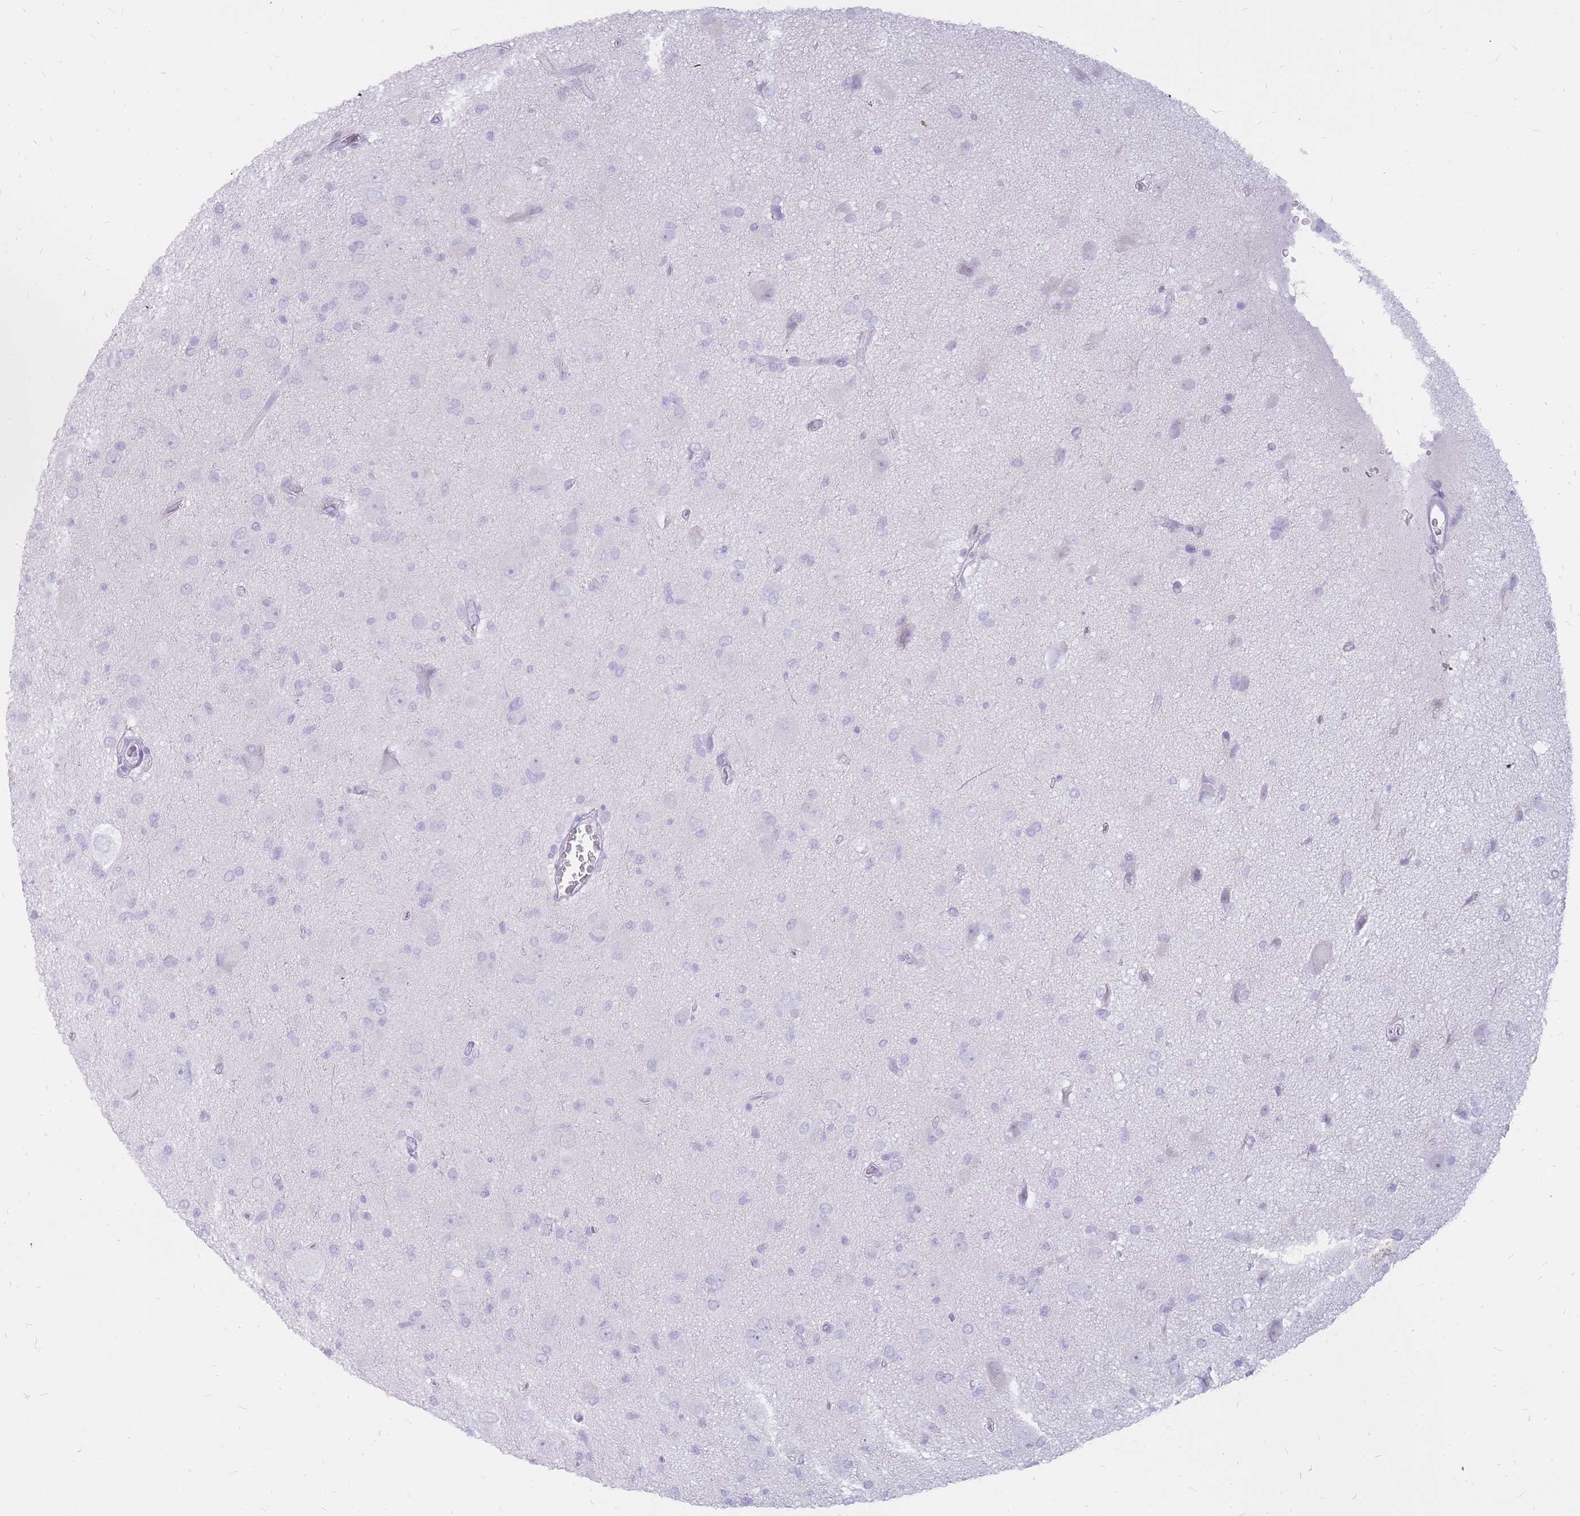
{"staining": {"intensity": "negative", "quantity": "none", "location": "none"}, "tissue": "glioma", "cell_type": "Tumor cells", "image_type": "cancer", "snomed": [{"axis": "morphology", "description": "Glioma, malignant, High grade"}, {"axis": "topography", "description": "Brain"}], "caption": "The immunohistochemistry (IHC) histopathology image has no significant positivity in tumor cells of glioma tissue. Brightfield microscopy of immunohistochemistry (IHC) stained with DAB (3,3'-diaminobenzidine) (brown) and hematoxylin (blue), captured at high magnification.", "gene": "INS", "patient": {"sex": "female", "age": 57}}